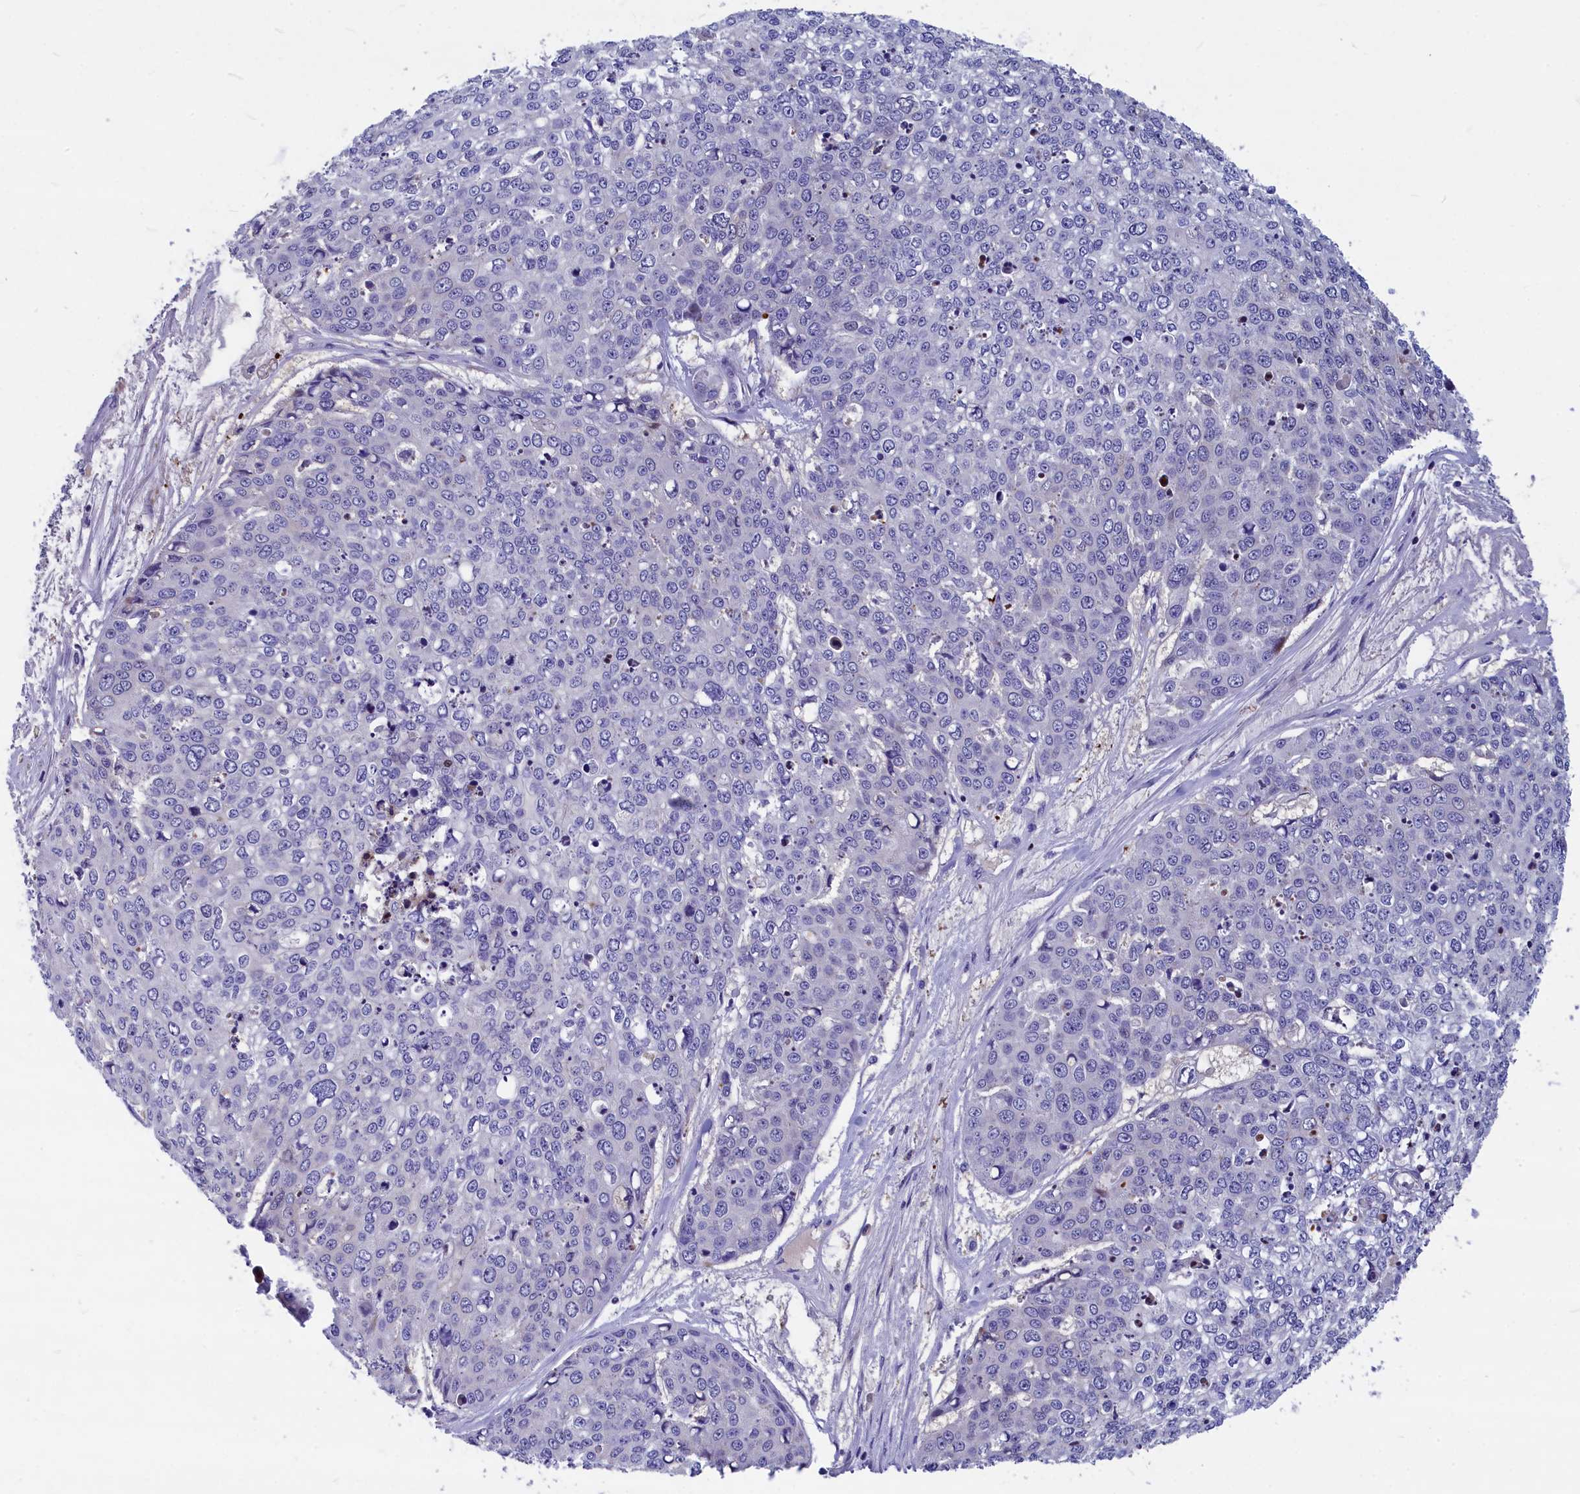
{"staining": {"intensity": "negative", "quantity": "none", "location": "none"}, "tissue": "skin cancer", "cell_type": "Tumor cells", "image_type": "cancer", "snomed": [{"axis": "morphology", "description": "Squamous cell carcinoma, NOS"}, {"axis": "topography", "description": "Skin"}], "caption": "Micrograph shows no protein expression in tumor cells of skin squamous cell carcinoma tissue.", "gene": "NKPD1", "patient": {"sex": "female", "age": 44}}